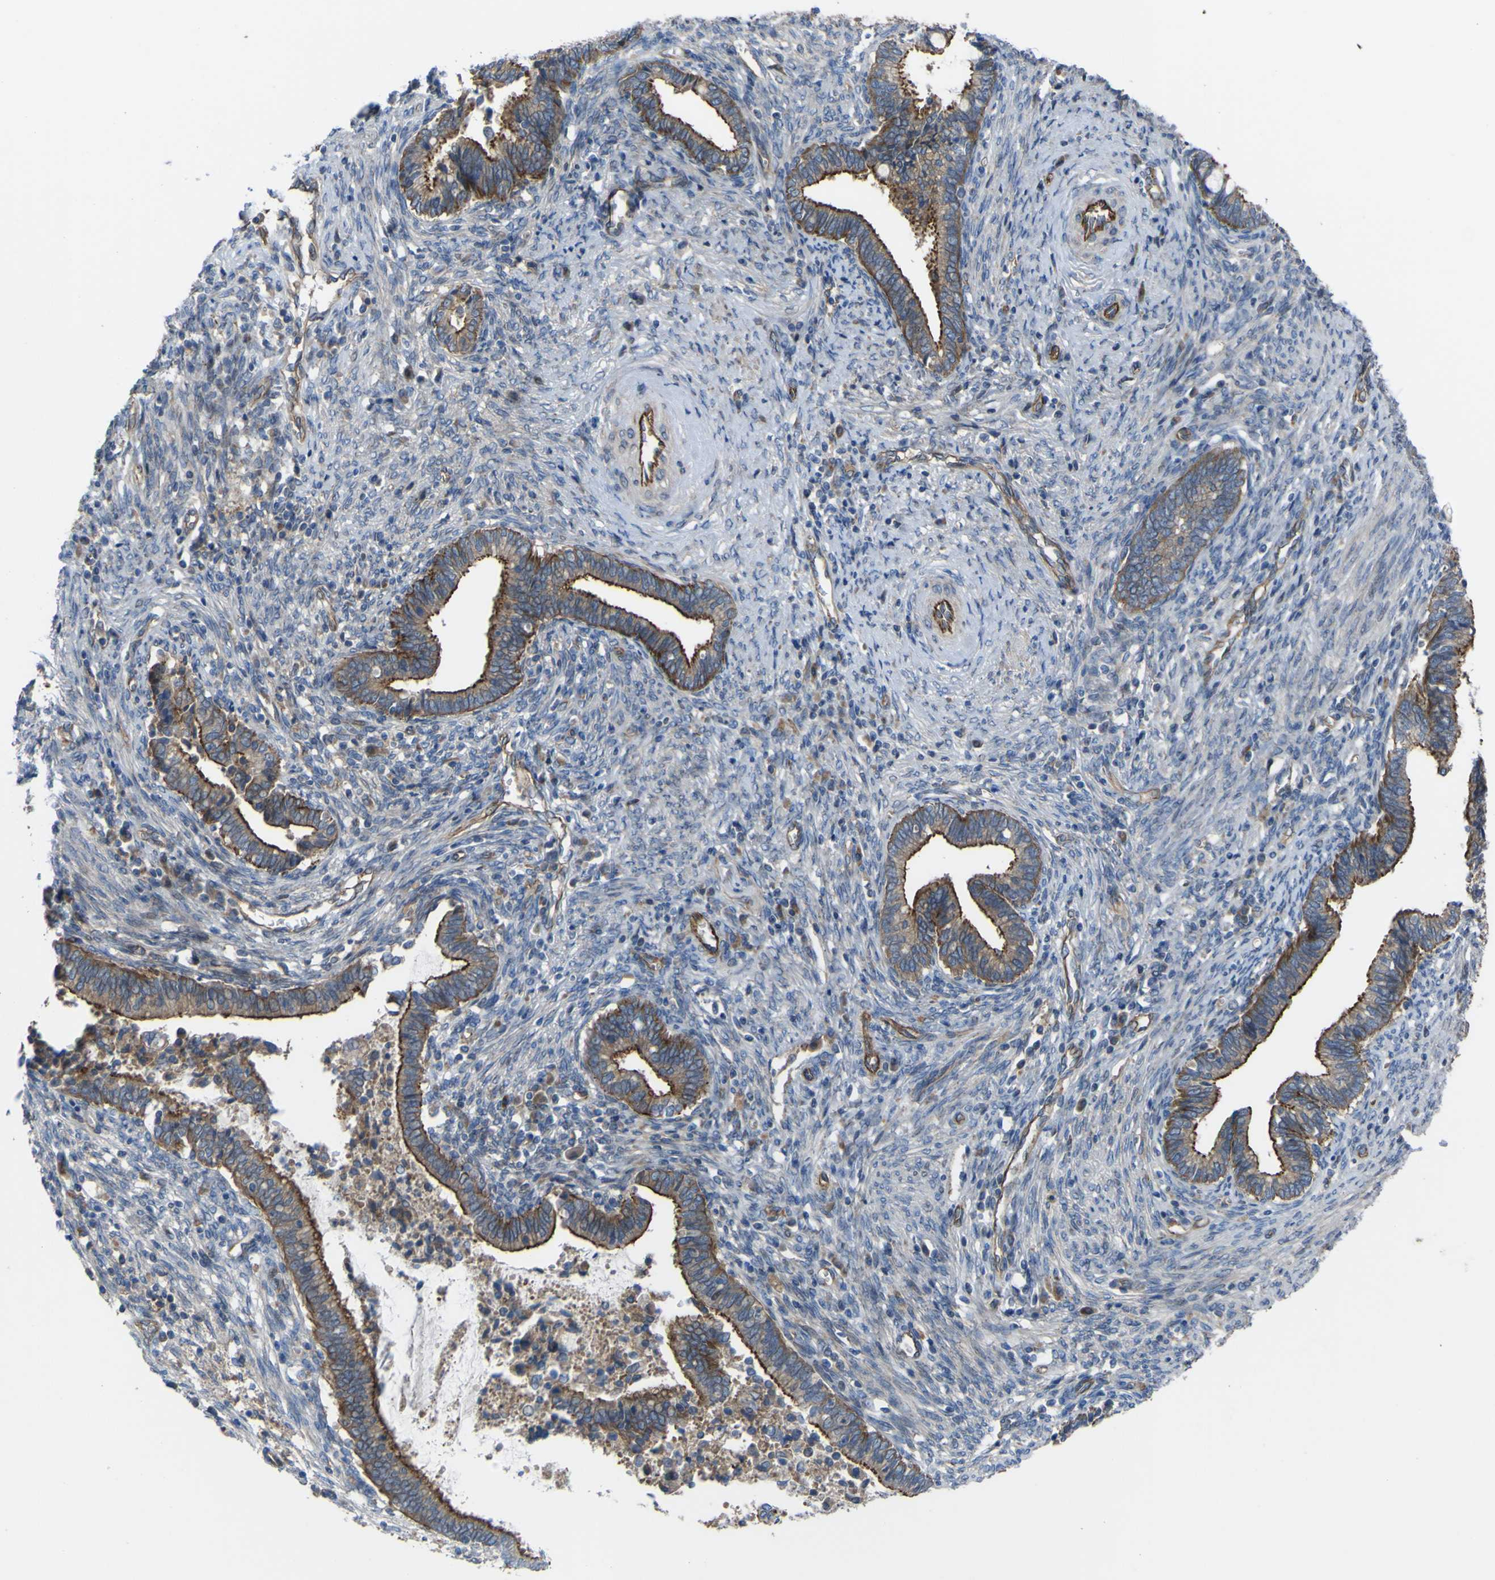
{"staining": {"intensity": "moderate", "quantity": ">75%", "location": "cytoplasmic/membranous"}, "tissue": "cervical cancer", "cell_type": "Tumor cells", "image_type": "cancer", "snomed": [{"axis": "morphology", "description": "Adenocarcinoma, NOS"}, {"axis": "topography", "description": "Cervix"}], "caption": "There is medium levels of moderate cytoplasmic/membranous staining in tumor cells of cervical cancer (adenocarcinoma), as demonstrated by immunohistochemical staining (brown color).", "gene": "FBXO30", "patient": {"sex": "female", "age": 44}}